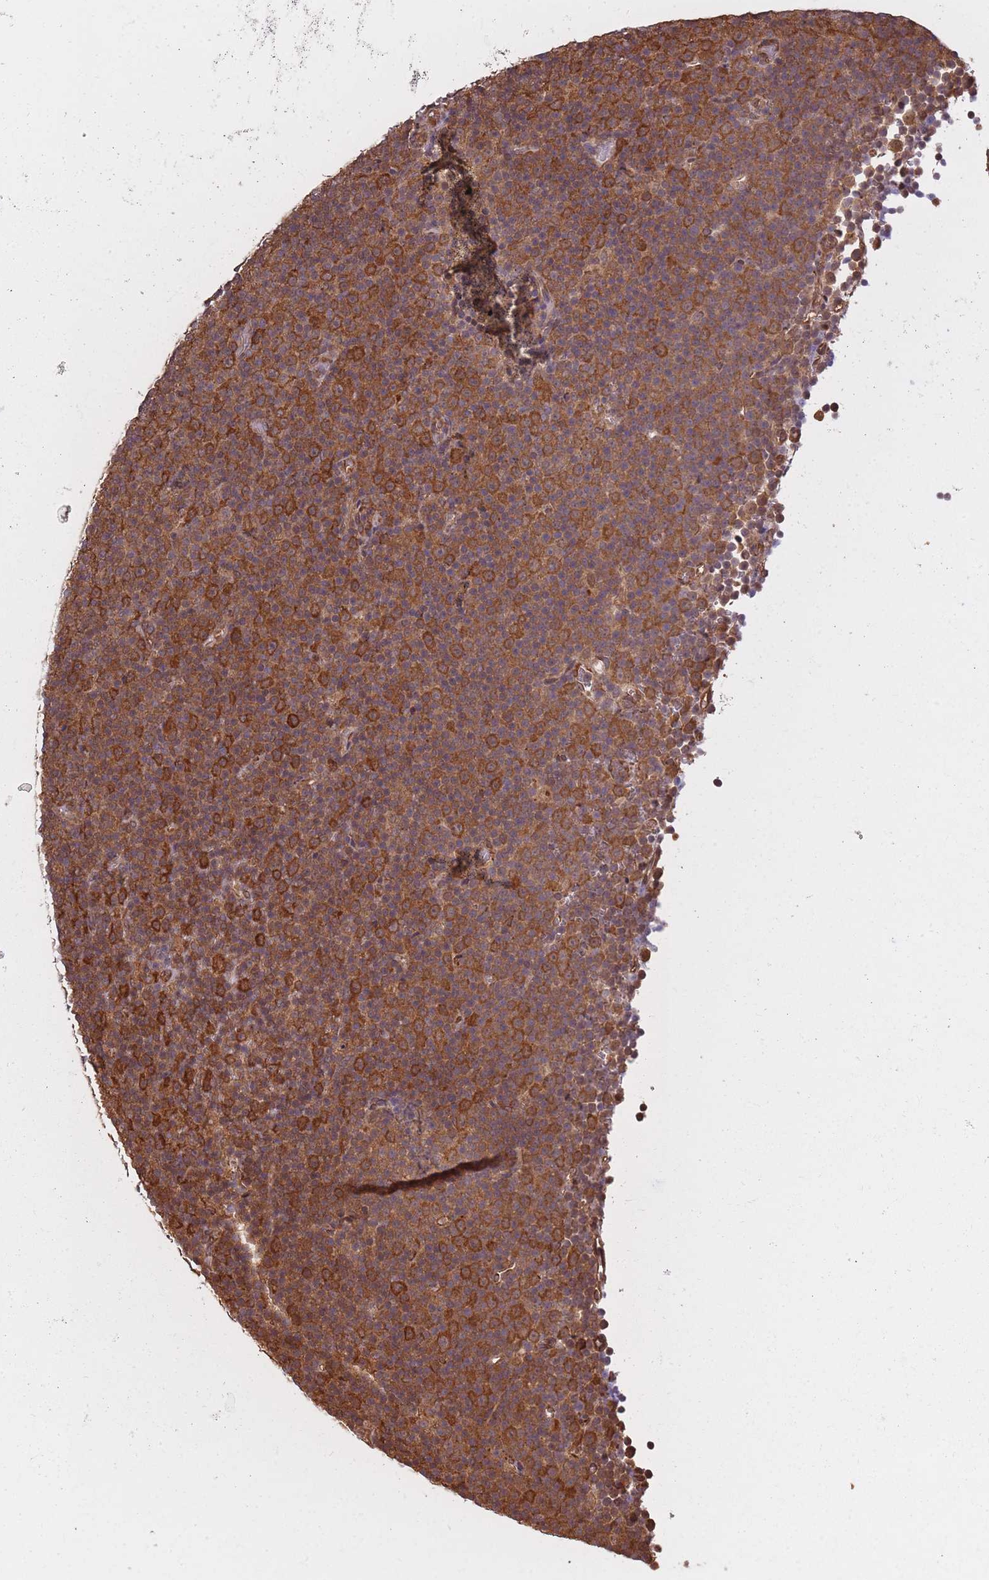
{"staining": {"intensity": "strong", "quantity": ">75%", "location": "cytoplasmic/membranous"}, "tissue": "lymphoma", "cell_type": "Tumor cells", "image_type": "cancer", "snomed": [{"axis": "morphology", "description": "Malignant lymphoma, non-Hodgkin's type, Low grade"}, {"axis": "topography", "description": "Lymph node"}], "caption": "Lymphoma stained for a protein (brown) exhibits strong cytoplasmic/membranous positive staining in approximately >75% of tumor cells.", "gene": "ARL13B", "patient": {"sex": "female", "age": 67}}